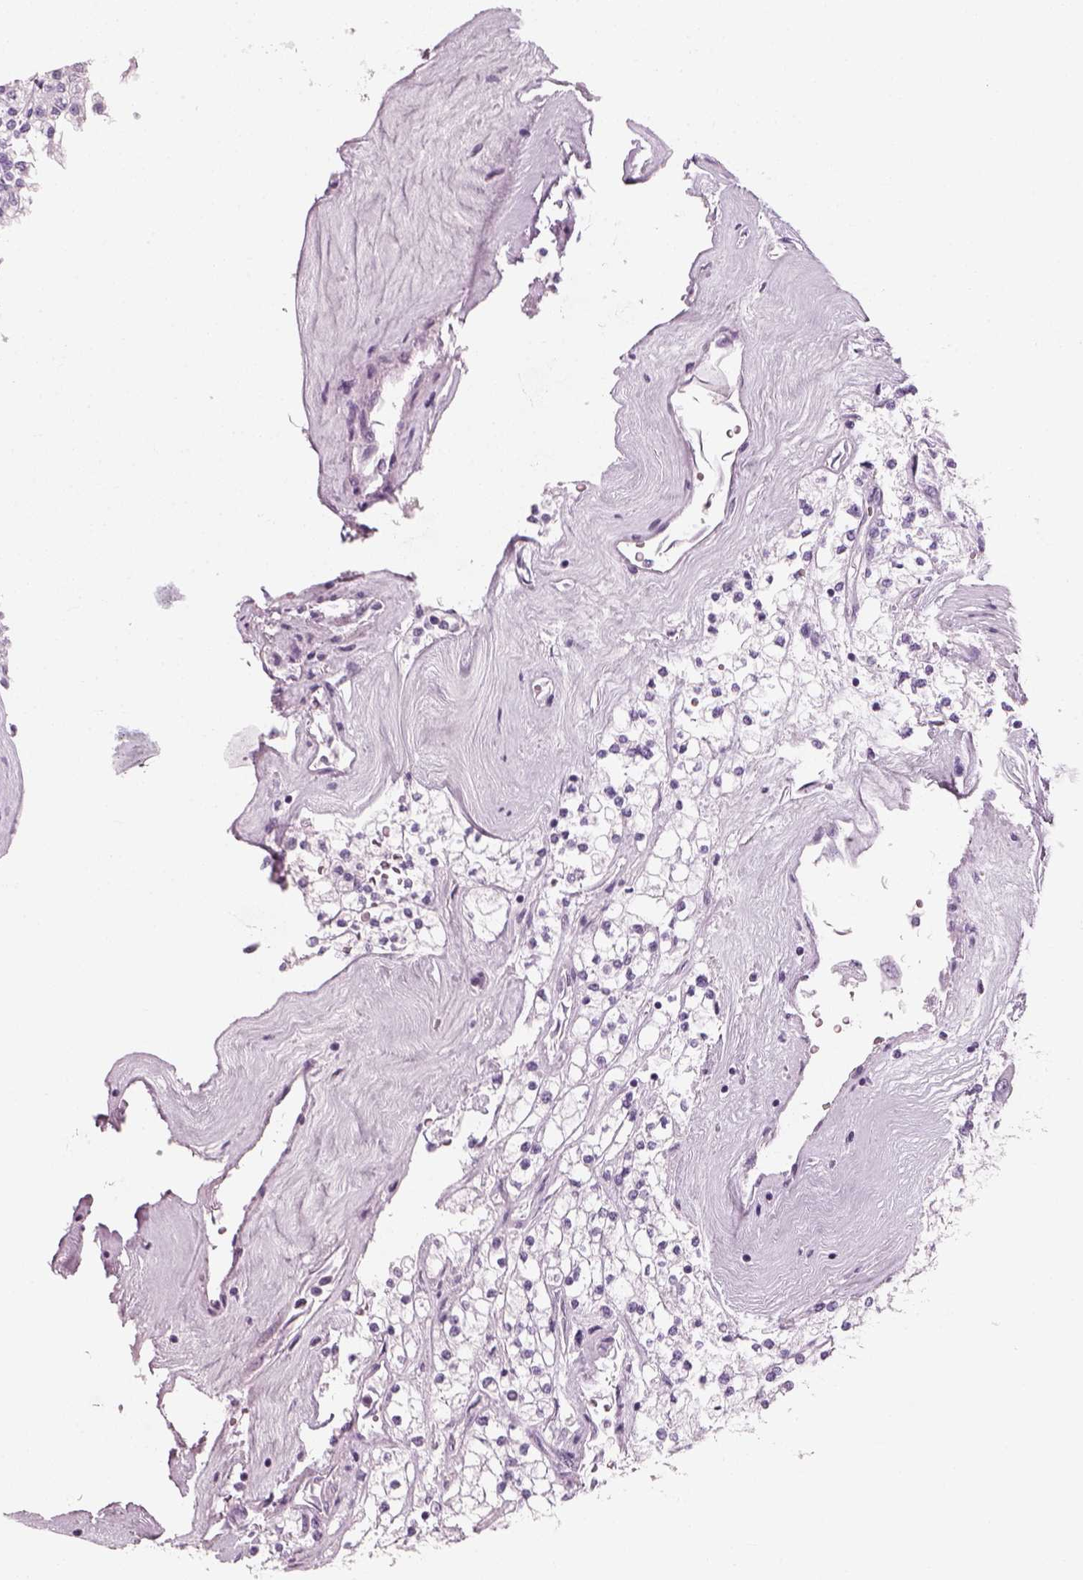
{"staining": {"intensity": "negative", "quantity": "none", "location": "none"}, "tissue": "renal cancer", "cell_type": "Tumor cells", "image_type": "cancer", "snomed": [{"axis": "morphology", "description": "Adenocarcinoma, NOS"}, {"axis": "topography", "description": "Kidney"}], "caption": "Adenocarcinoma (renal) was stained to show a protein in brown. There is no significant staining in tumor cells.", "gene": "CRYAA", "patient": {"sex": "male", "age": 80}}